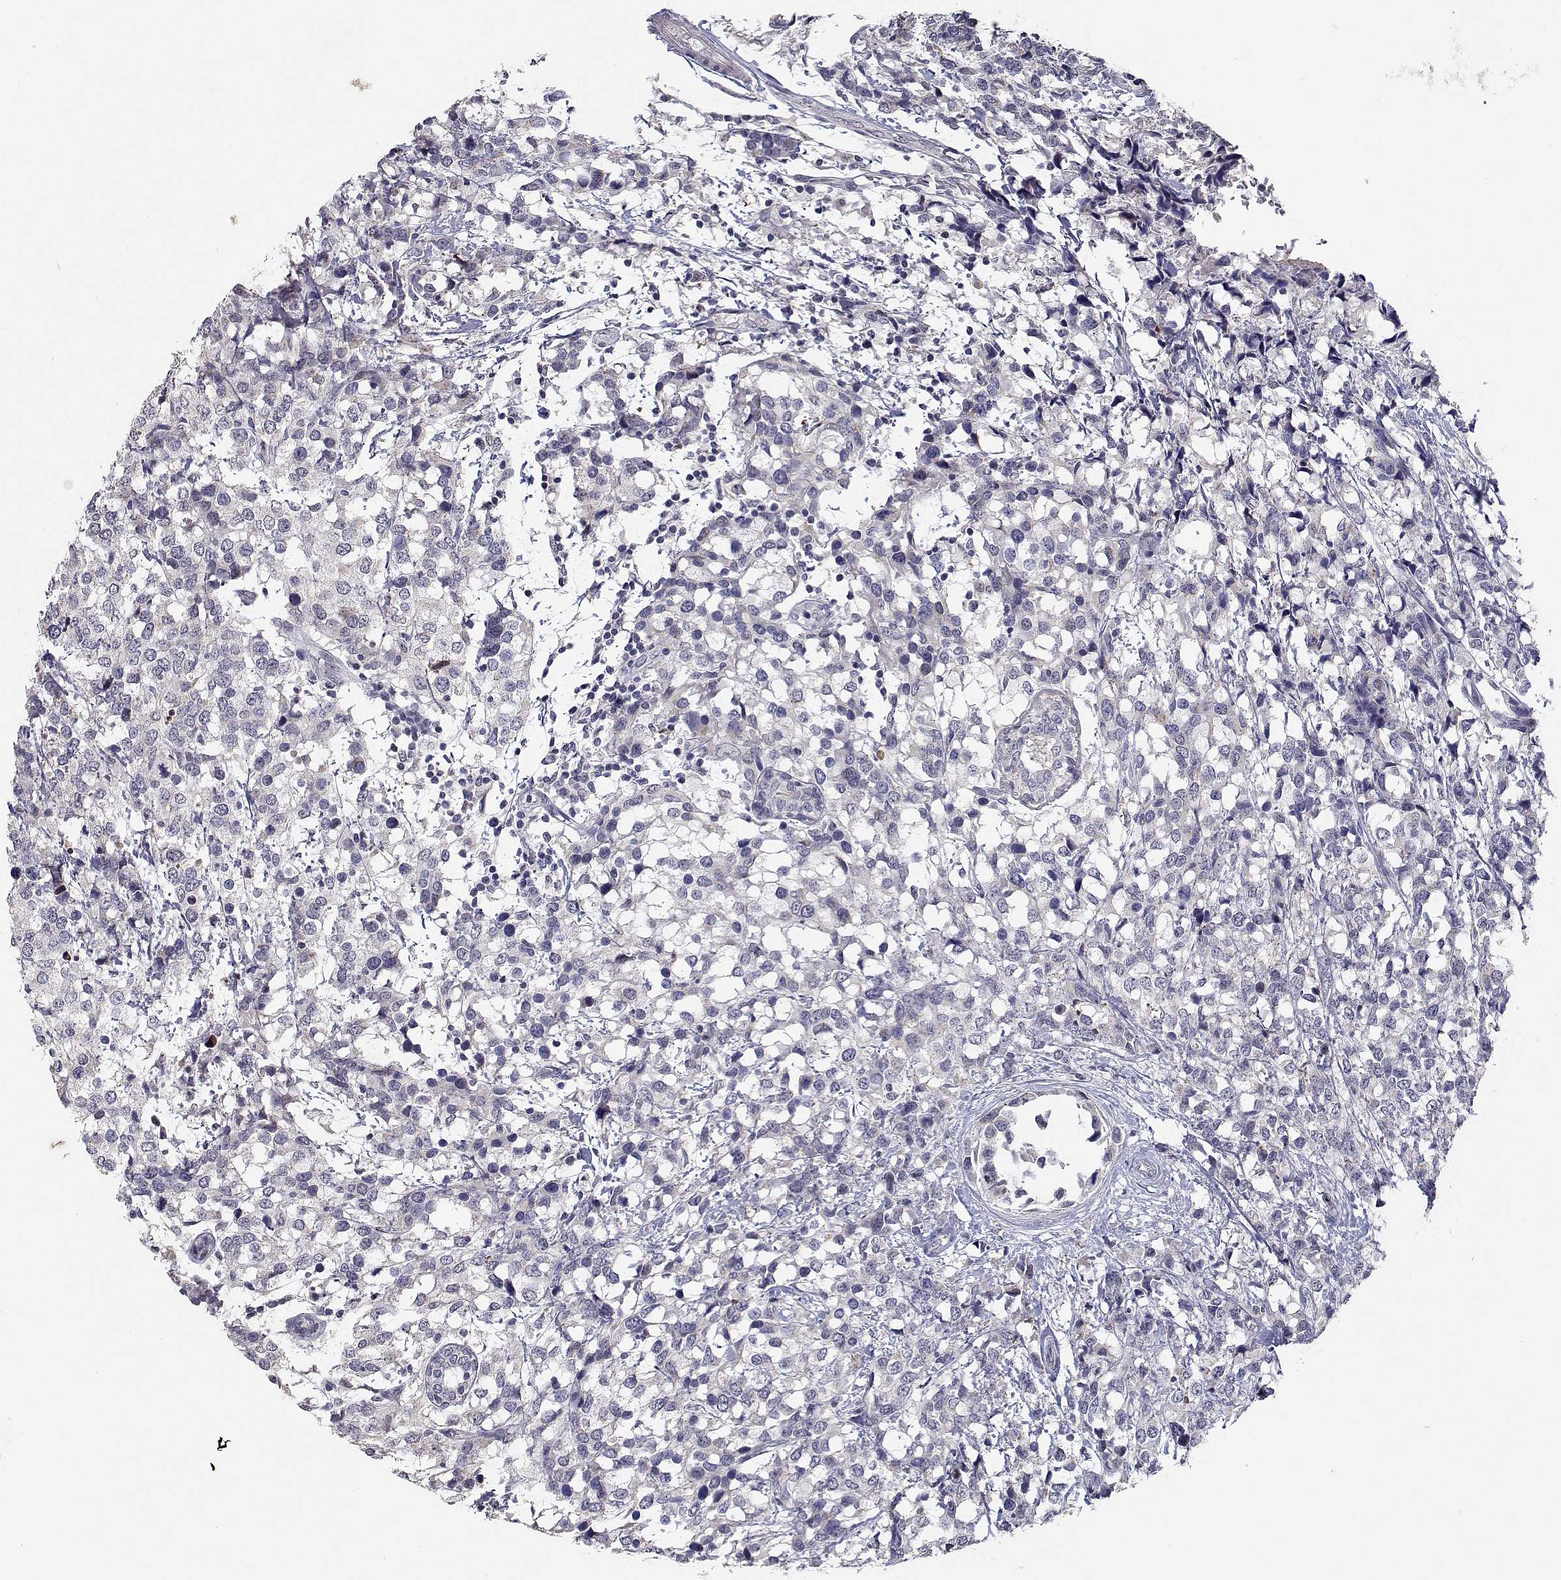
{"staining": {"intensity": "negative", "quantity": "none", "location": "none"}, "tissue": "breast cancer", "cell_type": "Tumor cells", "image_type": "cancer", "snomed": [{"axis": "morphology", "description": "Lobular carcinoma"}, {"axis": "topography", "description": "Breast"}], "caption": "Immunohistochemistry of human breast cancer demonstrates no positivity in tumor cells.", "gene": "RBPJL", "patient": {"sex": "female", "age": 59}}